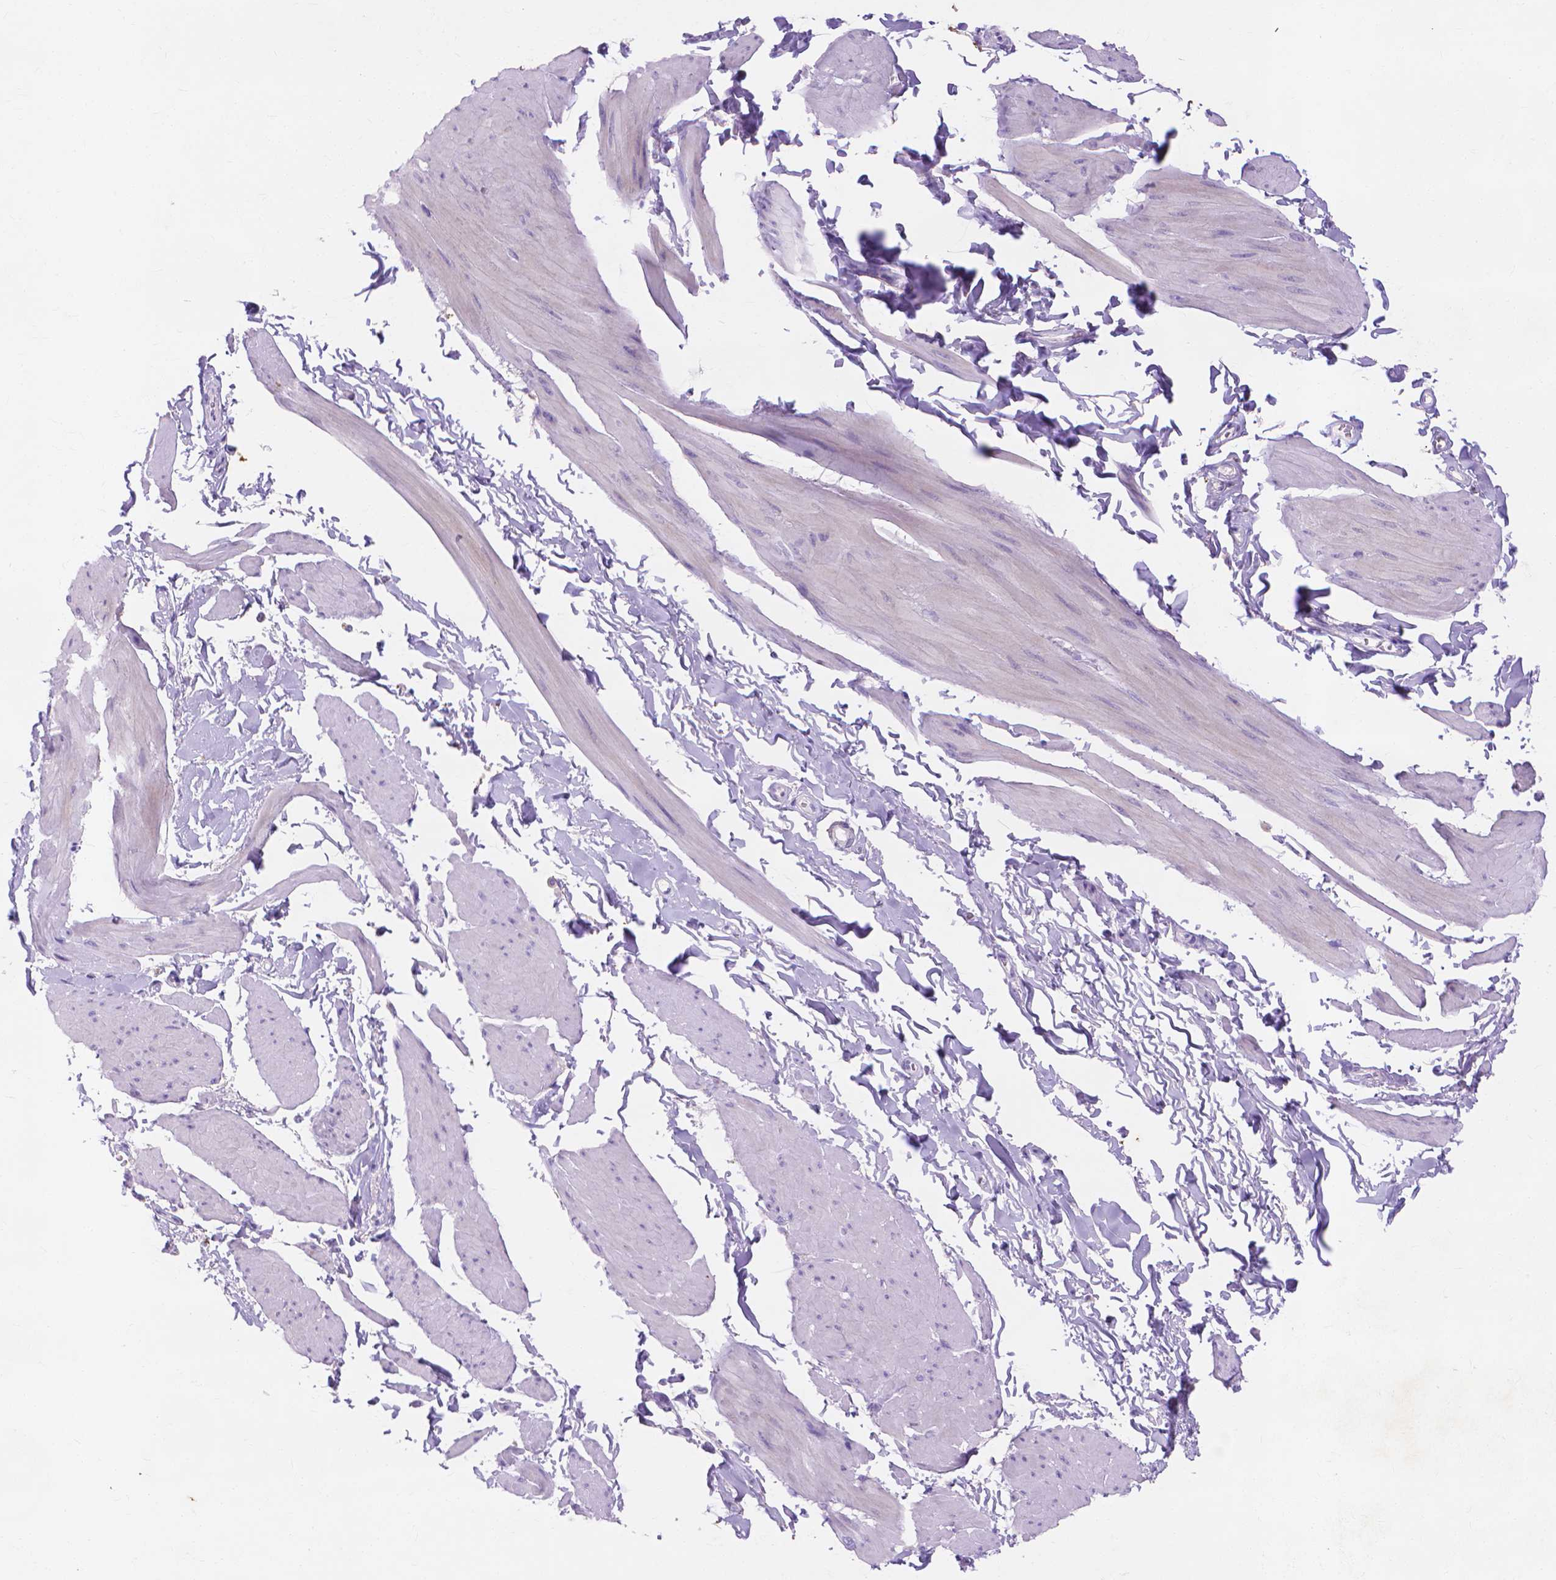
{"staining": {"intensity": "negative", "quantity": "none", "location": "none"}, "tissue": "smooth muscle", "cell_type": "Smooth muscle cells", "image_type": "normal", "snomed": [{"axis": "morphology", "description": "Normal tissue, NOS"}, {"axis": "topography", "description": "Adipose tissue"}, {"axis": "topography", "description": "Smooth muscle"}, {"axis": "topography", "description": "Peripheral nerve tissue"}], "caption": "The photomicrograph displays no significant expression in smooth muscle cells of smooth muscle. (DAB IHC visualized using brightfield microscopy, high magnification).", "gene": "MMP11", "patient": {"sex": "male", "age": 83}}